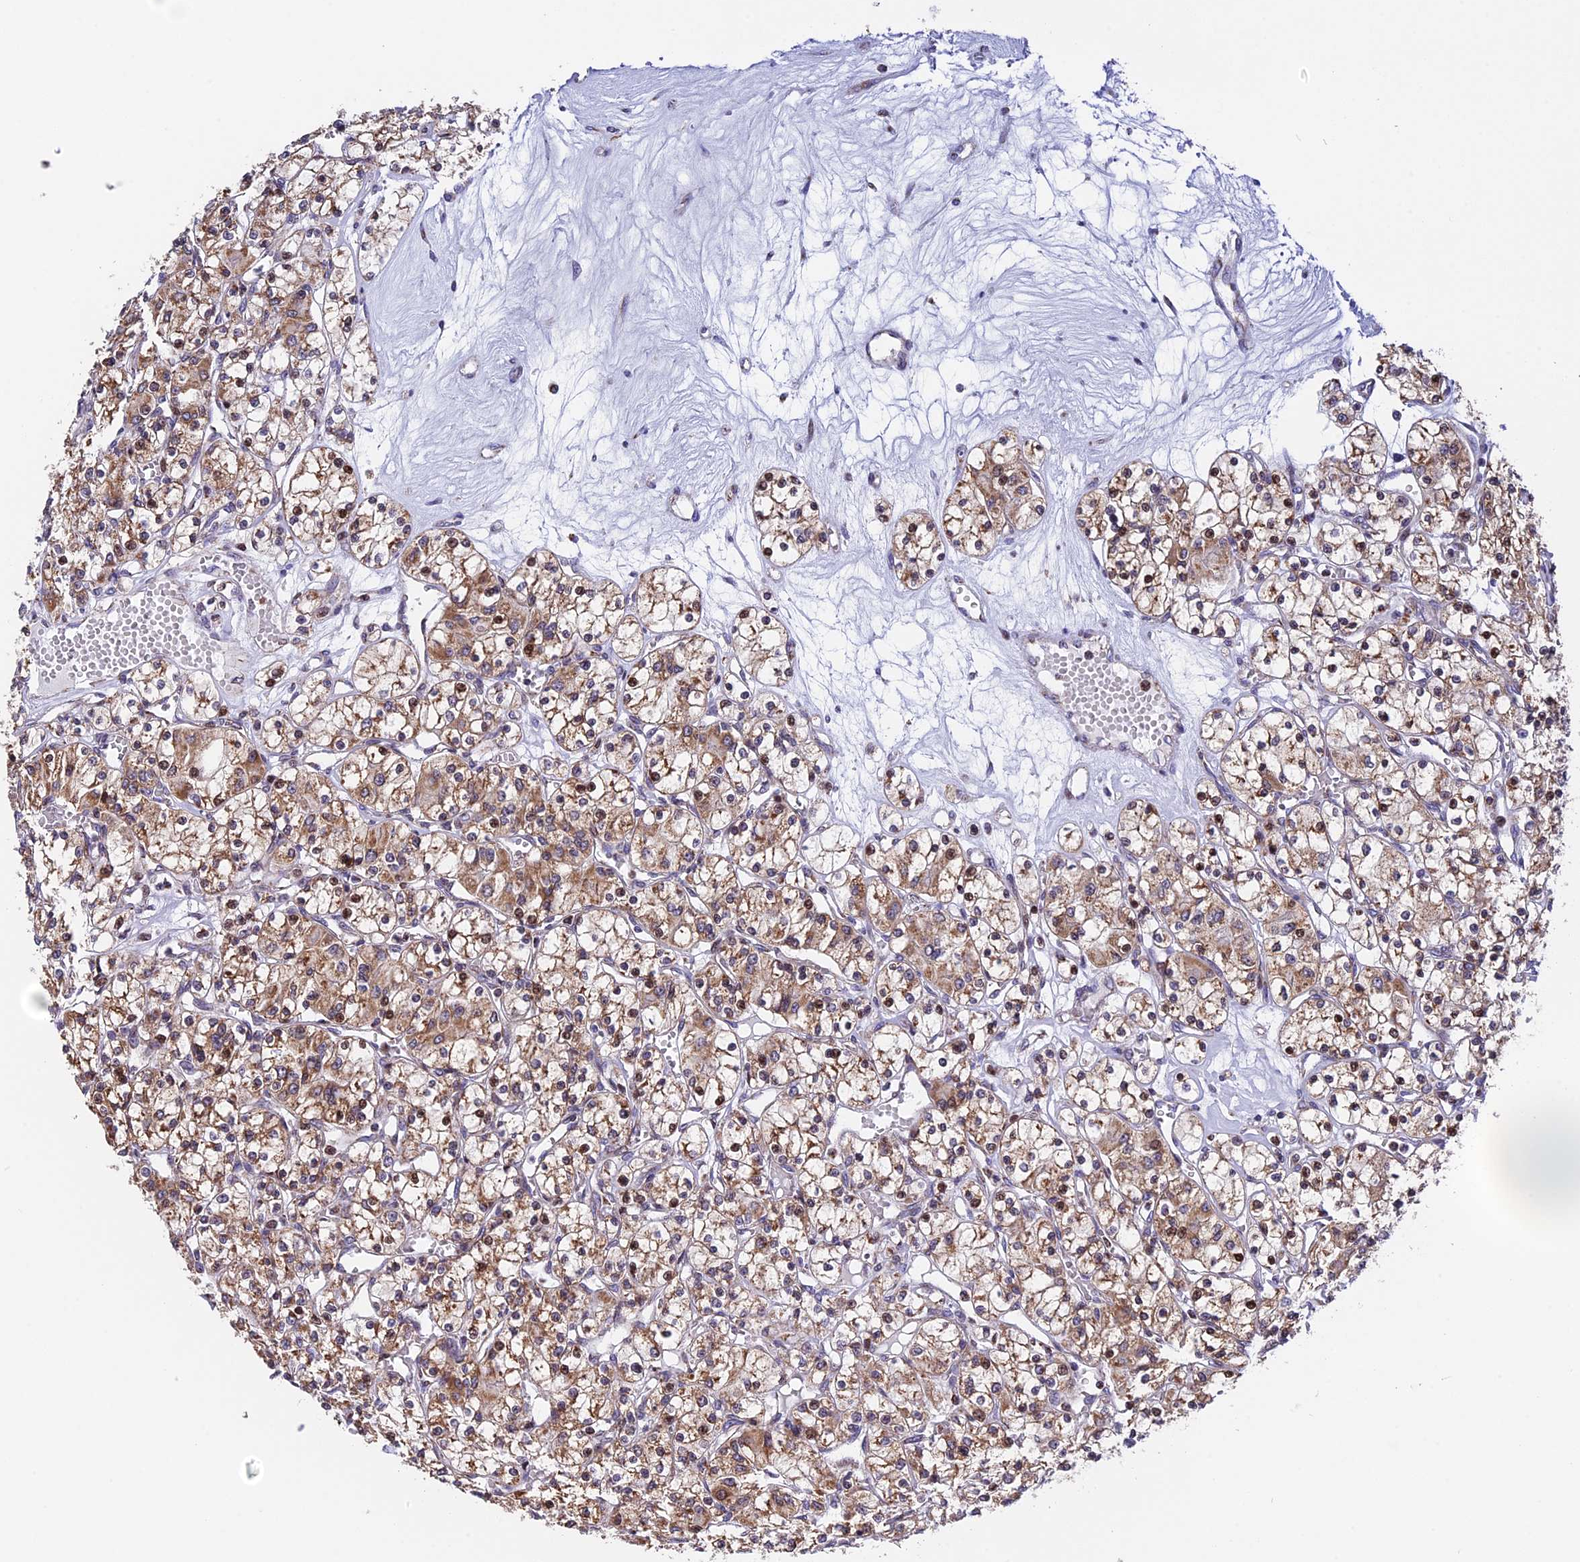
{"staining": {"intensity": "moderate", "quantity": ">75%", "location": "cytoplasmic/membranous"}, "tissue": "renal cancer", "cell_type": "Tumor cells", "image_type": "cancer", "snomed": [{"axis": "morphology", "description": "Adenocarcinoma, NOS"}, {"axis": "topography", "description": "Kidney"}], "caption": "Approximately >75% of tumor cells in human adenocarcinoma (renal) display moderate cytoplasmic/membranous protein staining as visualized by brown immunohistochemical staining.", "gene": "FAM174C", "patient": {"sex": "female", "age": 59}}